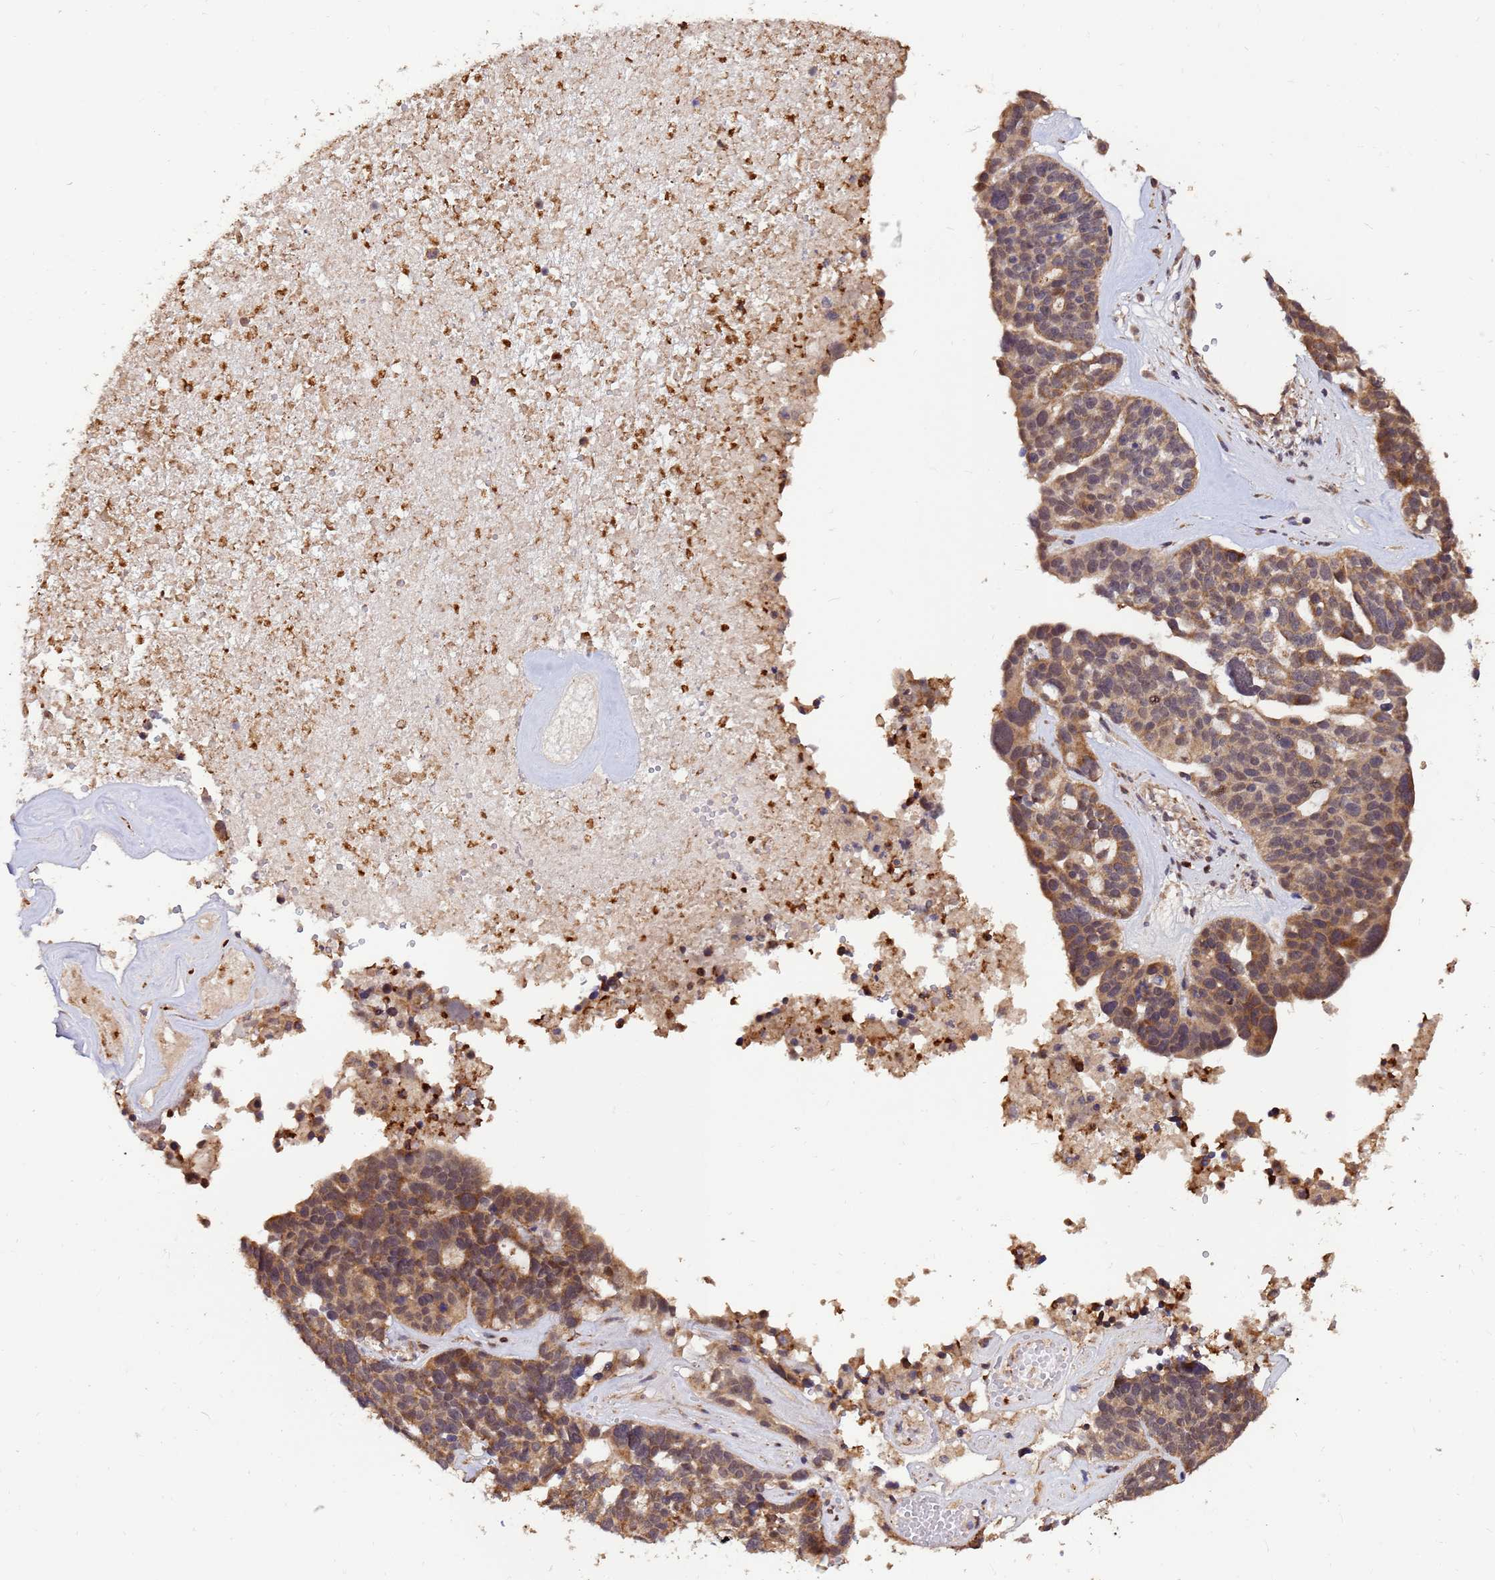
{"staining": {"intensity": "moderate", "quantity": ">75%", "location": "cytoplasmic/membranous,nuclear"}, "tissue": "ovarian cancer", "cell_type": "Tumor cells", "image_type": "cancer", "snomed": [{"axis": "morphology", "description": "Cystadenocarcinoma, serous, NOS"}, {"axis": "topography", "description": "Ovary"}], "caption": "A photomicrograph showing moderate cytoplasmic/membranous and nuclear staining in approximately >75% of tumor cells in ovarian serous cystadenocarcinoma, as visualized by brown immunohistochemical staining.", "gene": "ZNF619", "patient": {"sex": "female", "age": 59}}